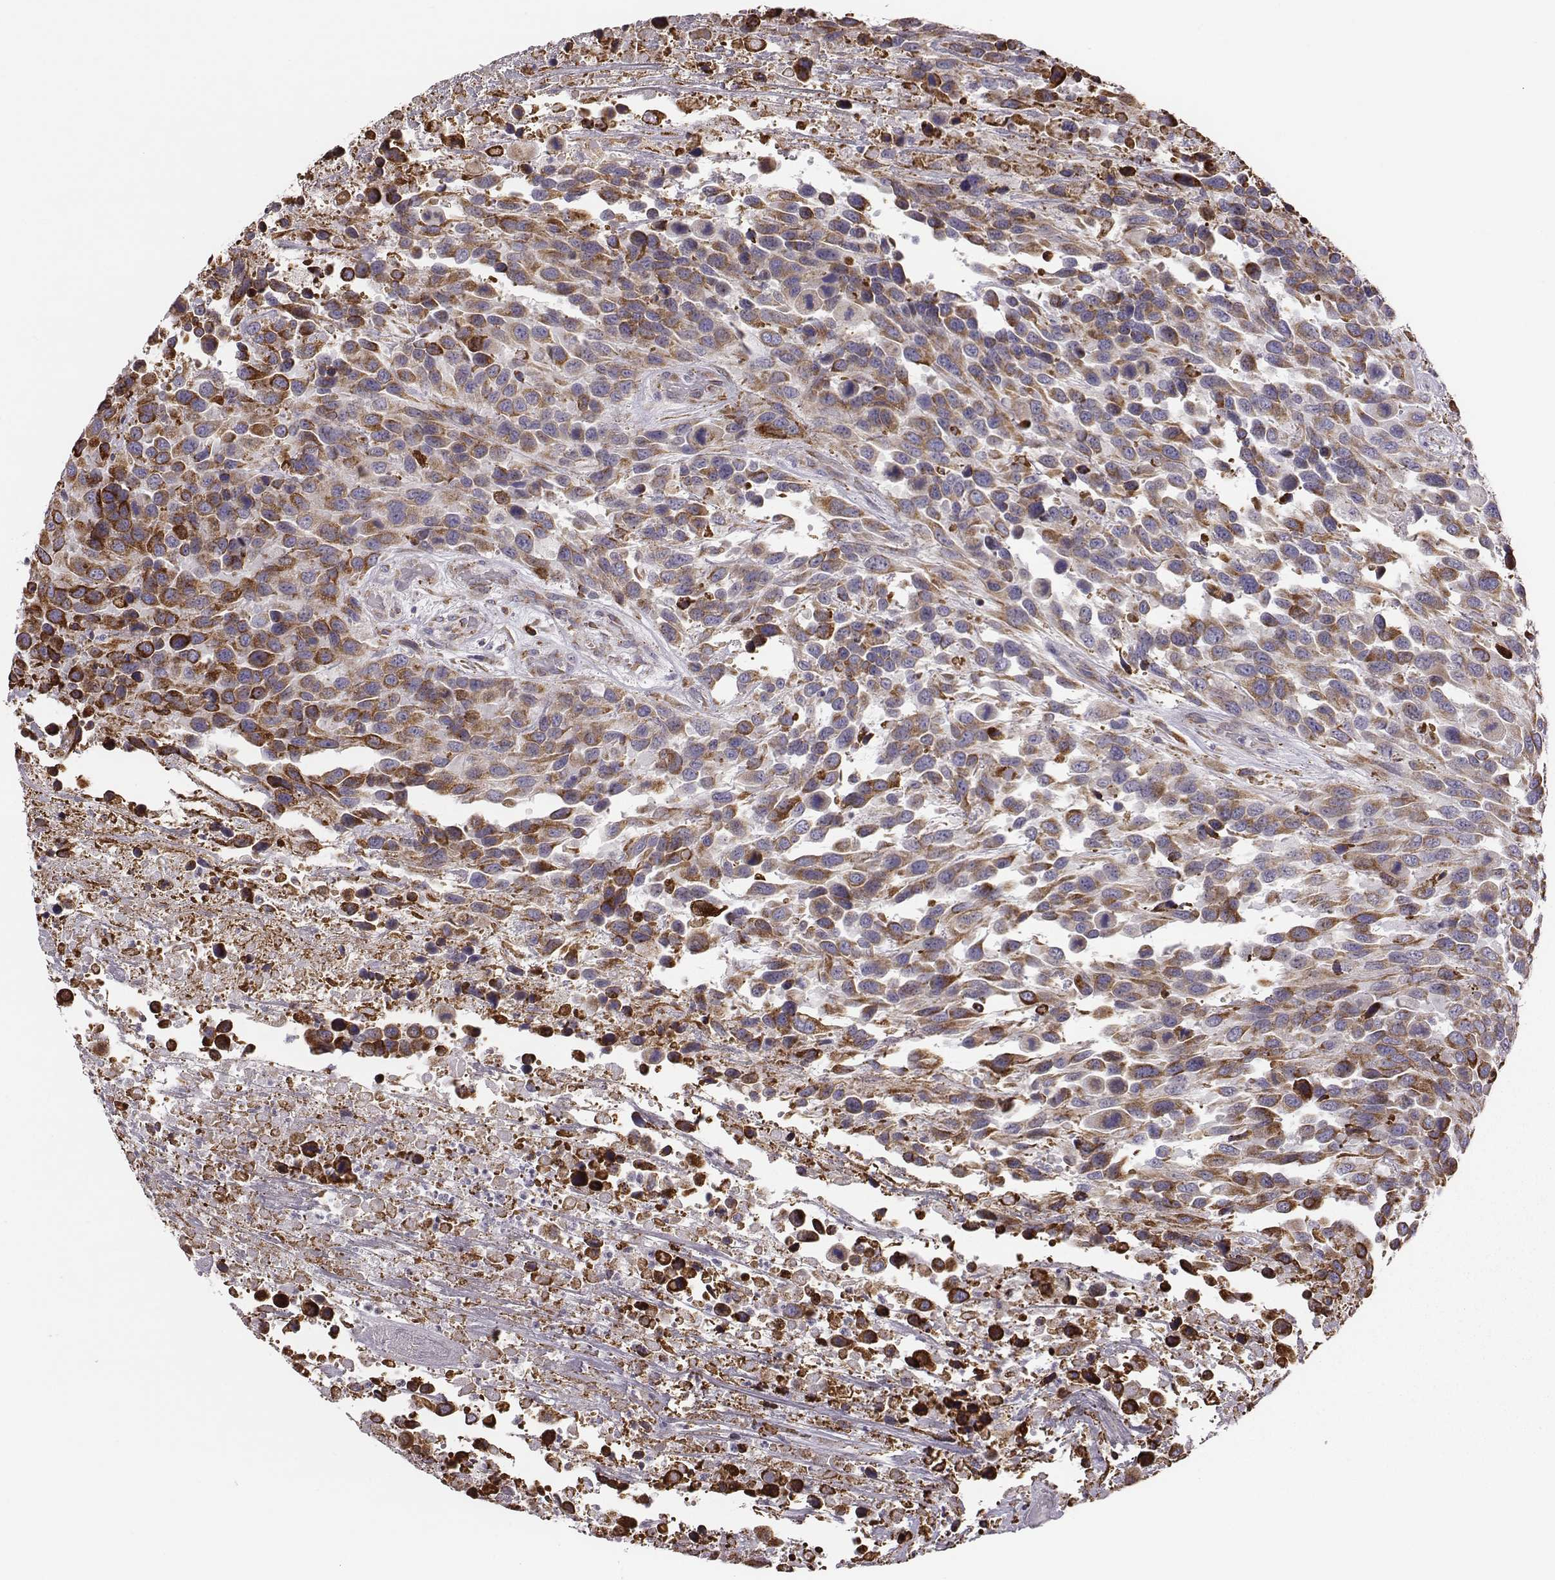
{"staining": {"intensity": "moderate", "quantity": "25%-75%", "location": "cytoplasmic/membranous"}, "tissue": "urothelial cancer", "cell_type": "Tumor cells", "image_type": "cancer", "snomed": [{"axis": "morphology", "description": "Urothelial carcinoma, High grade"}, {"axis": "topography", "description": "Urinary bladder"}], "caption": "A histopathology image of urothelial cancer stained for a protein demonstrates moderate cytoplasmic/membranous brown staining in tumor cells. (DAB (3,3'-diaminobenzidine) IHC with brightfield microscopy, high magnification).", "gene": "SELENOI", "patient": {"sex": "female", "age": 70}}